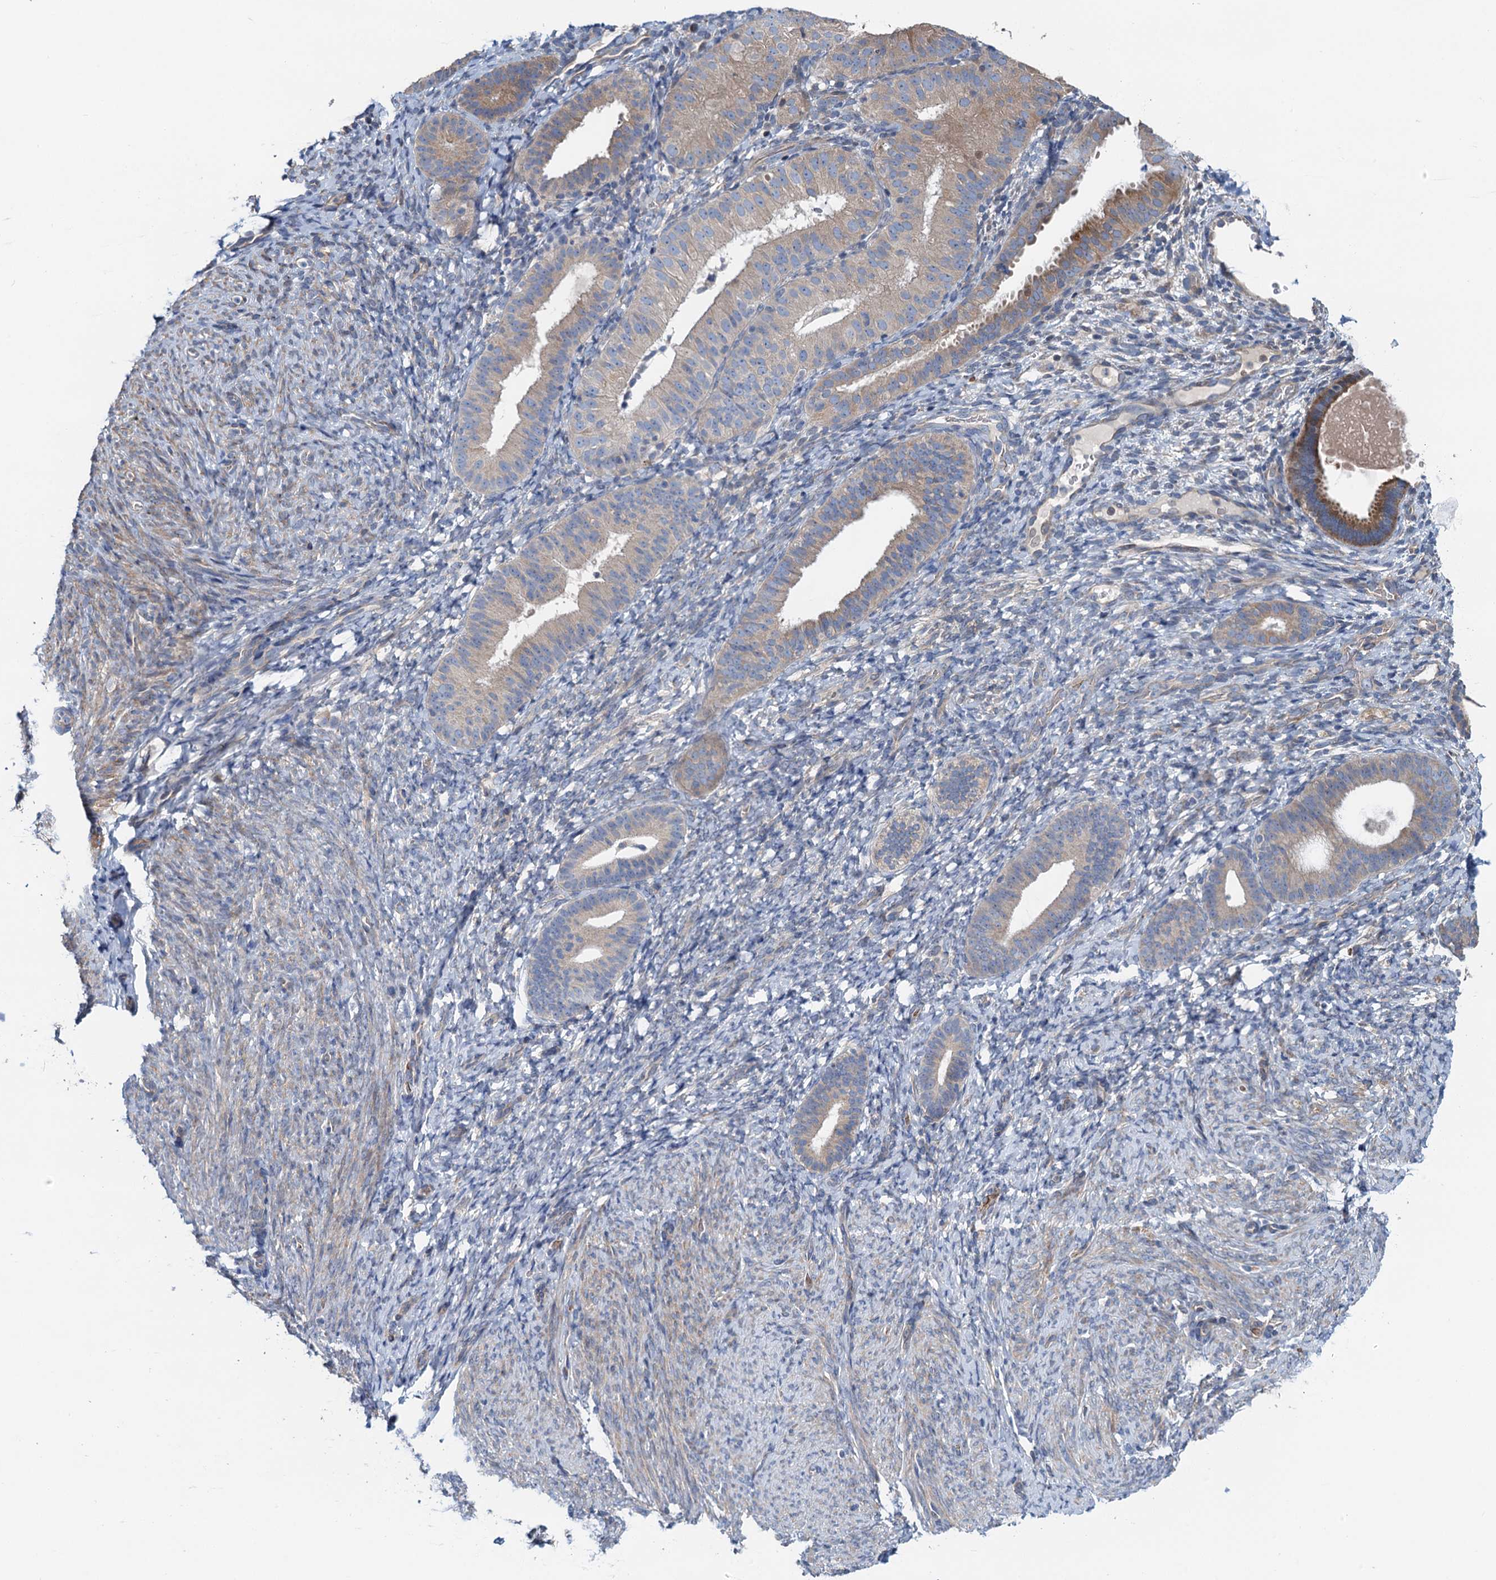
{"staining": {"intensity": "negative", "quantity": "none", "location": "none"}, "tissue": "endometrium", "cell_type": "Cells in endometrial stroma", "image_type": "normal", "snomed": [{"axis": "morphology", "description": "Normal tissue, NOS"}, {"axis": "topography", "description": "Endometrium"}], "caption": "This micrograph is of benign endometrium stained with immunohistochemistry to label a protein in brown with the nuclei are counter-stained blue. There is no positivity in cells in endometrial stroma. (DAB immunohistochemistry (IHC) with hematoxylin counter stain).", "gene": "NBEA", "patient": {"sex": "female", "age": 65}}